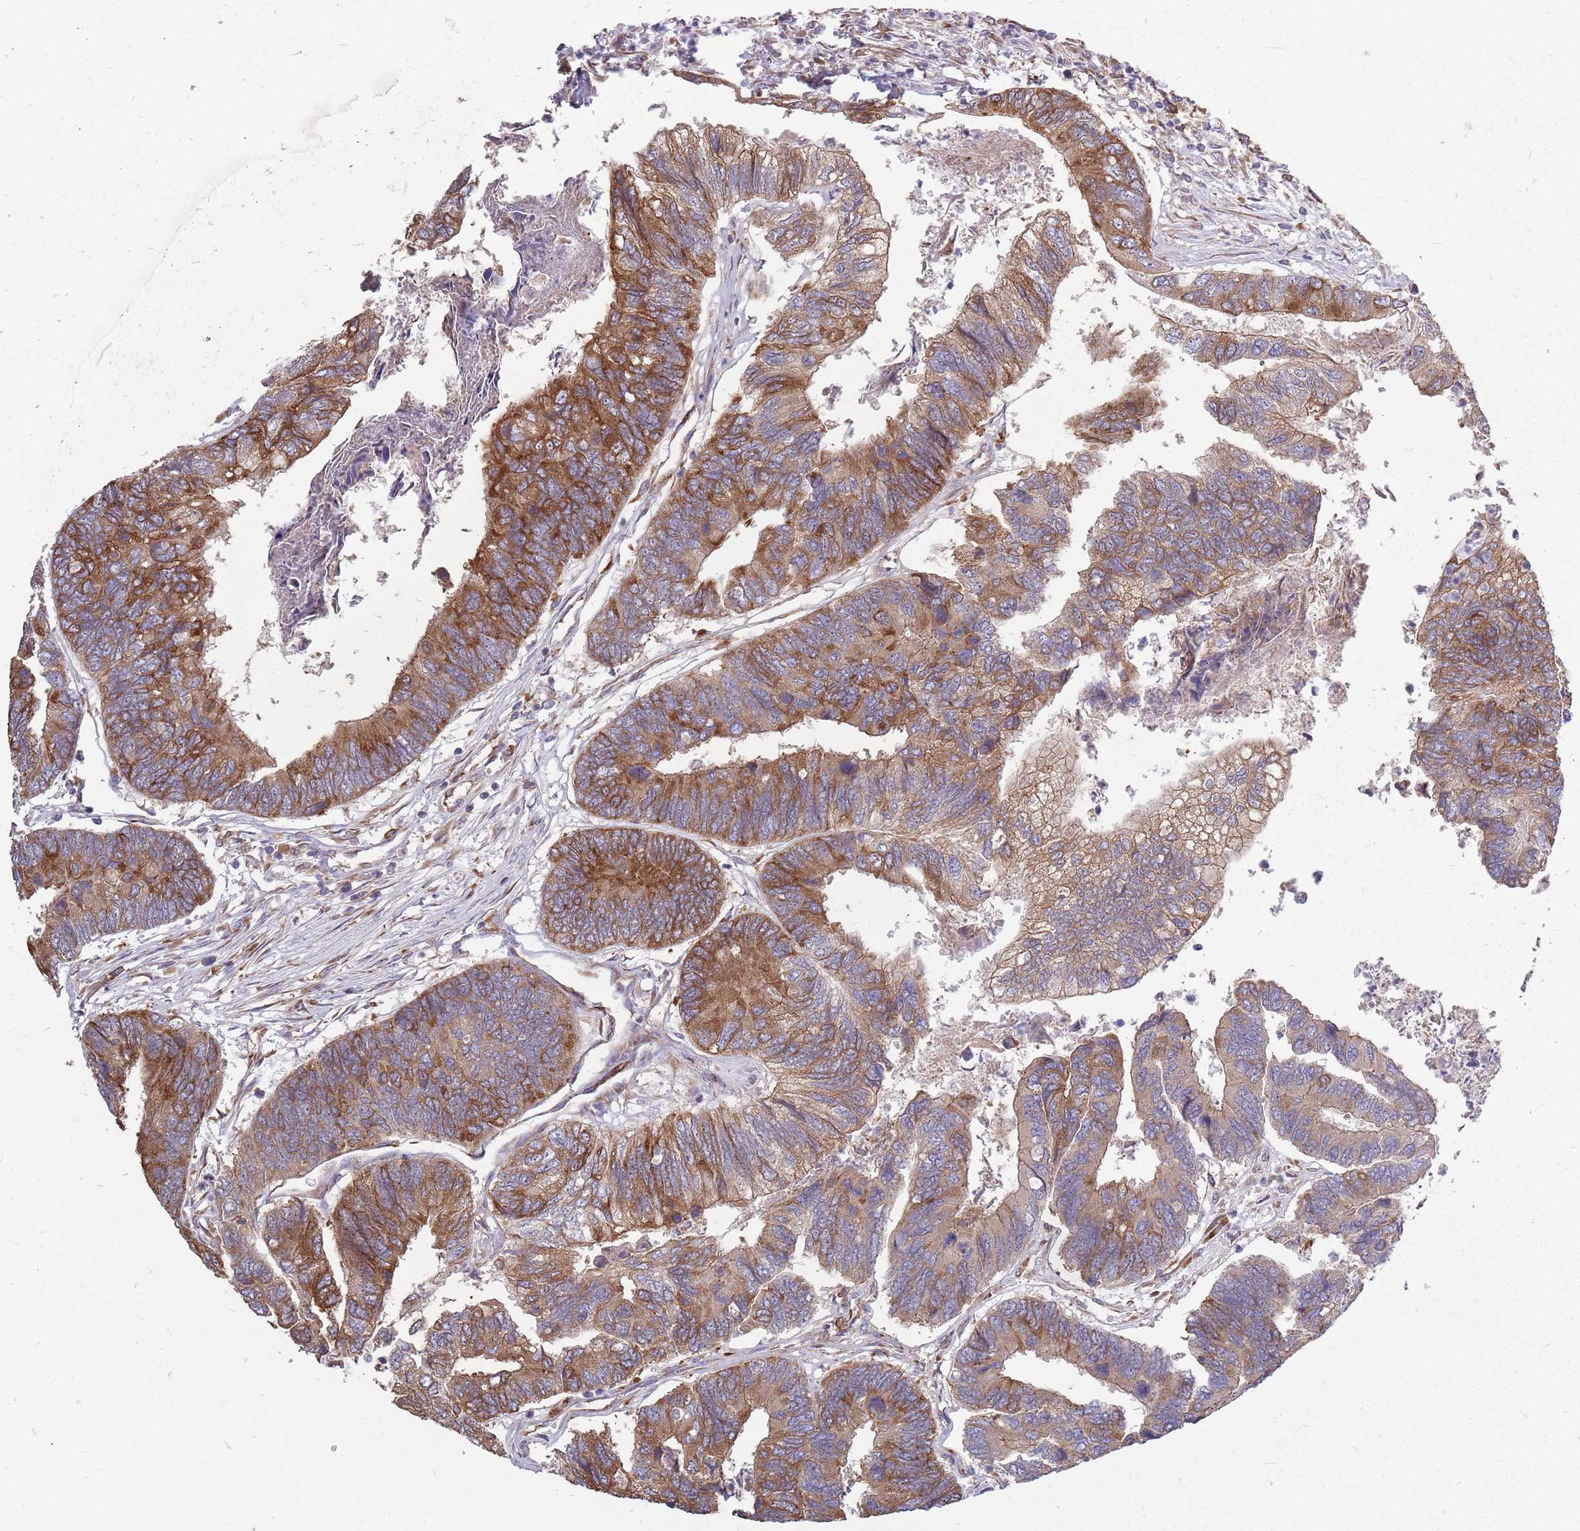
{"staining": {"intensity": "moderate", "quantity": ">75%", "location": "cytoplasmic/membranous"}, "tissue": "colorectal cancer", "cell_type": "Tumor cells", "image_type": "cancer", "snomed": [{"axis": "morphology", "description": "Adenocarcinoma, NOS"}, {"axis": "topography", "description": "Colon"}], "caption": "Moderate cytoplasmic/membranous protein expression is seen in approximately >75% of tumor cells in colorectal cancer.", "gene": "PPP1R27", "patient": {"sex": "female", "age": 67}}